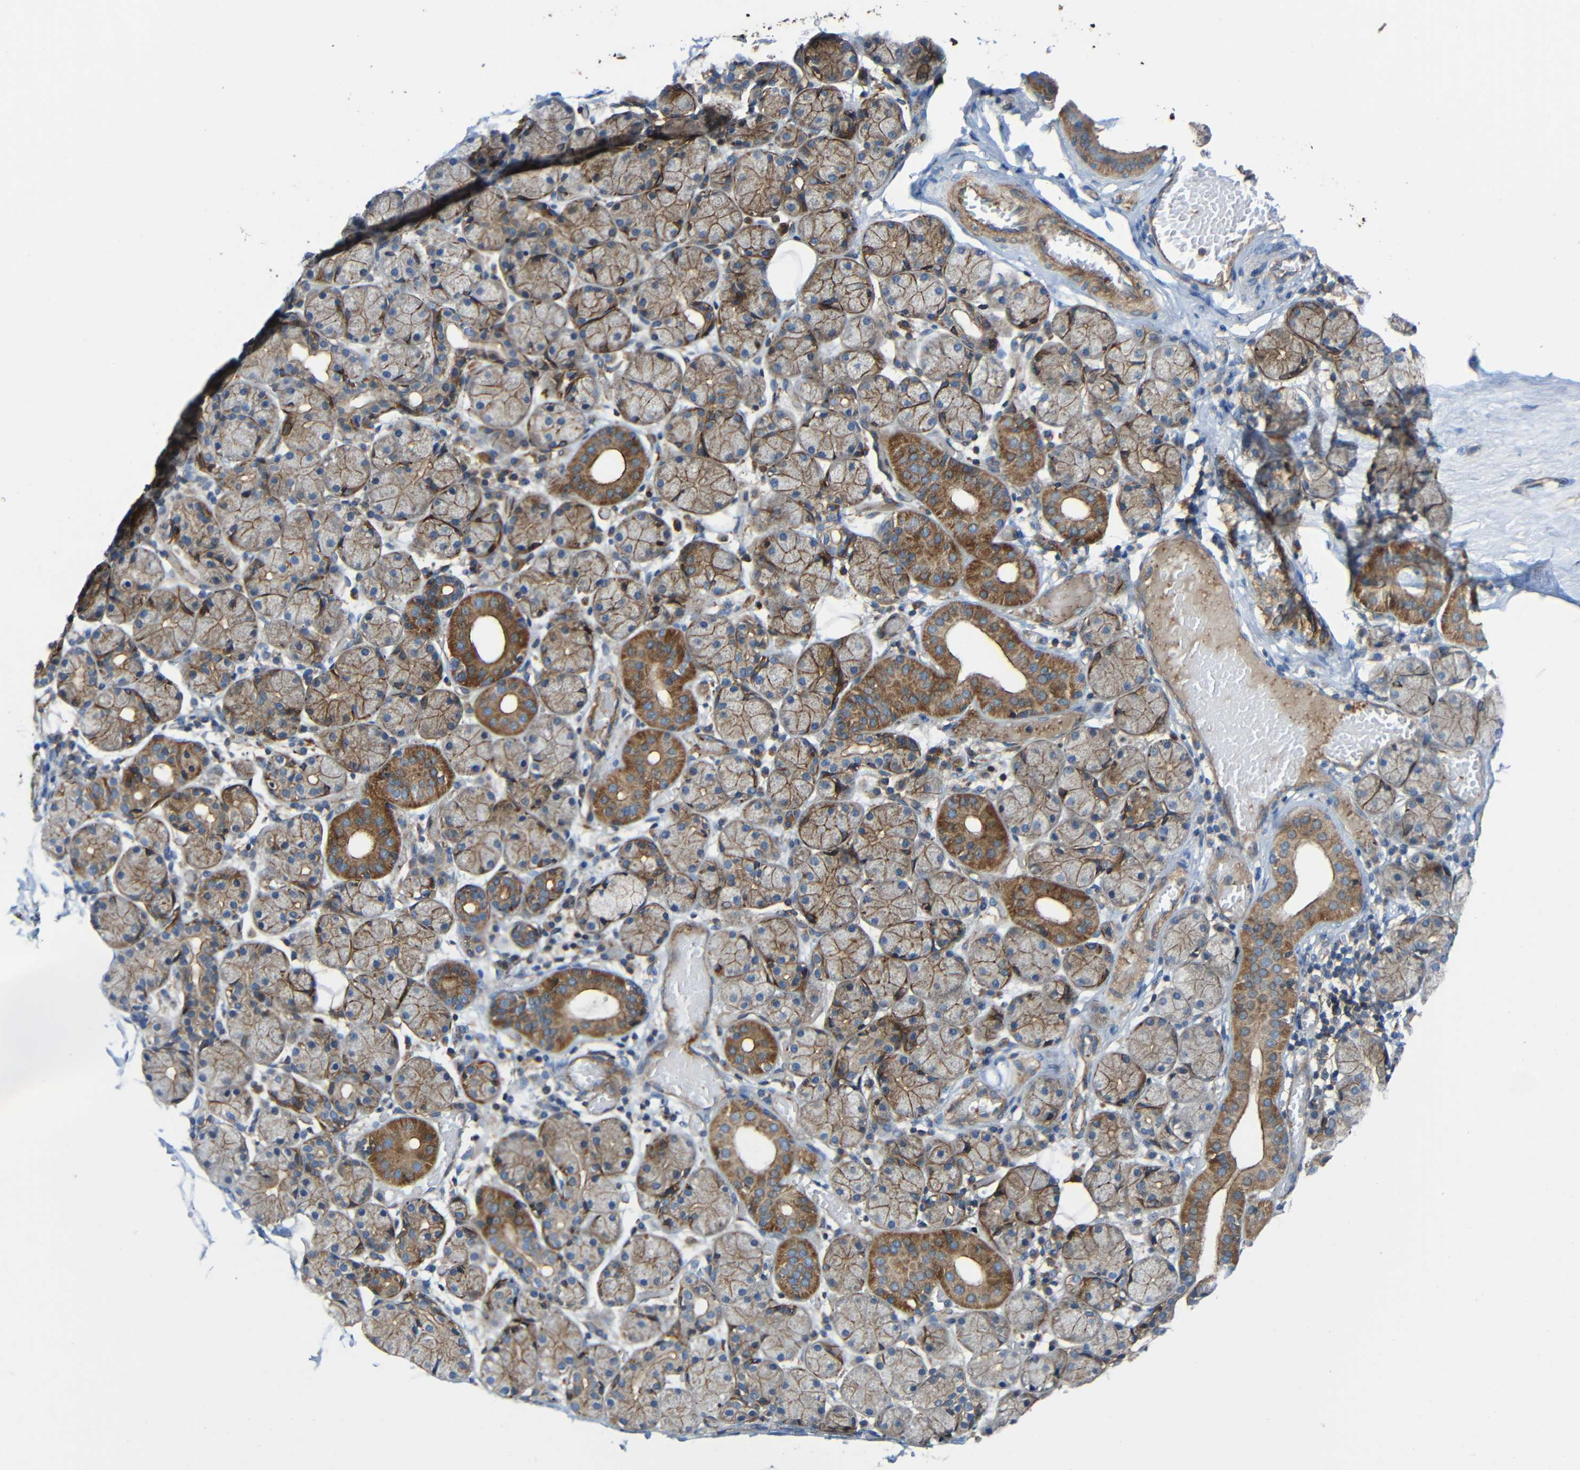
{"staining": {"intensity": "moderate", "quantity": ">75%", "location": "cytoplasmic/membranous"}, "tissue": "salivary gland", "cell_type": "Glandular cells", "image_type": "normal", "snomed": [{"axis": "morphology", "description": "Normal tissue, NOS"}, {"axis": "topography", "description": "Salivary gland"}], "caption": "Brown immunohistochemical staining in benign human salivary gland exhibits moderate cytoplasmic/membranous positivity in approximately >75% of glandular cells.", "gene": "RHOT2", "patient": {"sex": "female", "age": 24}}